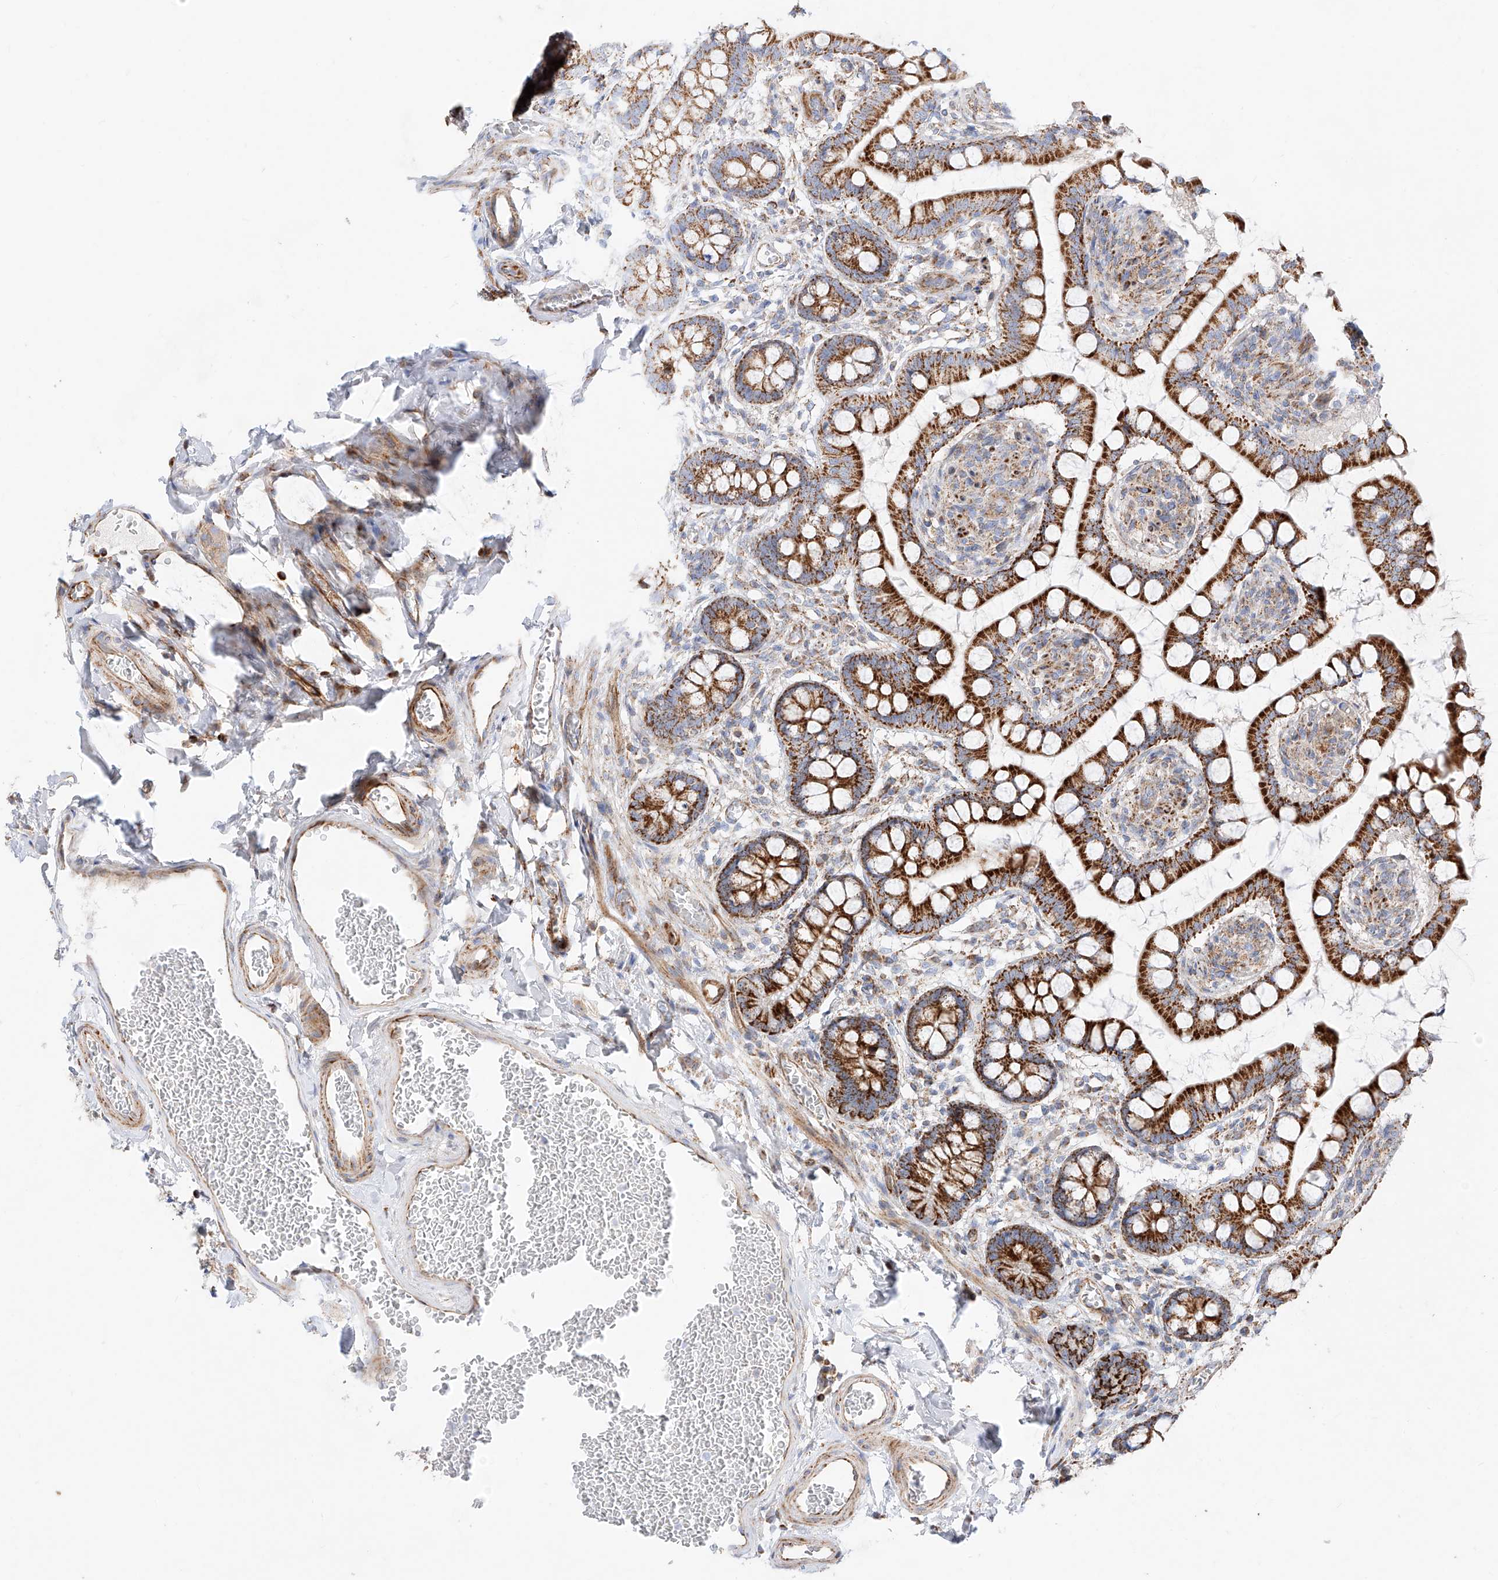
{"staining": {"intensity": "strong", "quantity": ">75%", "location": "cytoplasmic/membranous"}, "tissue": "small intestine", "cell_type": "Glandular cells", "image_type": "normal", "snomed": [{"axis": "morphology", "description": "Normal tissue, NOS"}, {"axis": "topography", "description": "Small intestine"}], "caption": "This image demonstrates immunohistochemistry staining of benign human small intestine, with high strong cytoplasmic/membranous staining in approximately >75% of glandular cells.", "gene": "CST9", "patient": {"sex": "male", "age": 52}}